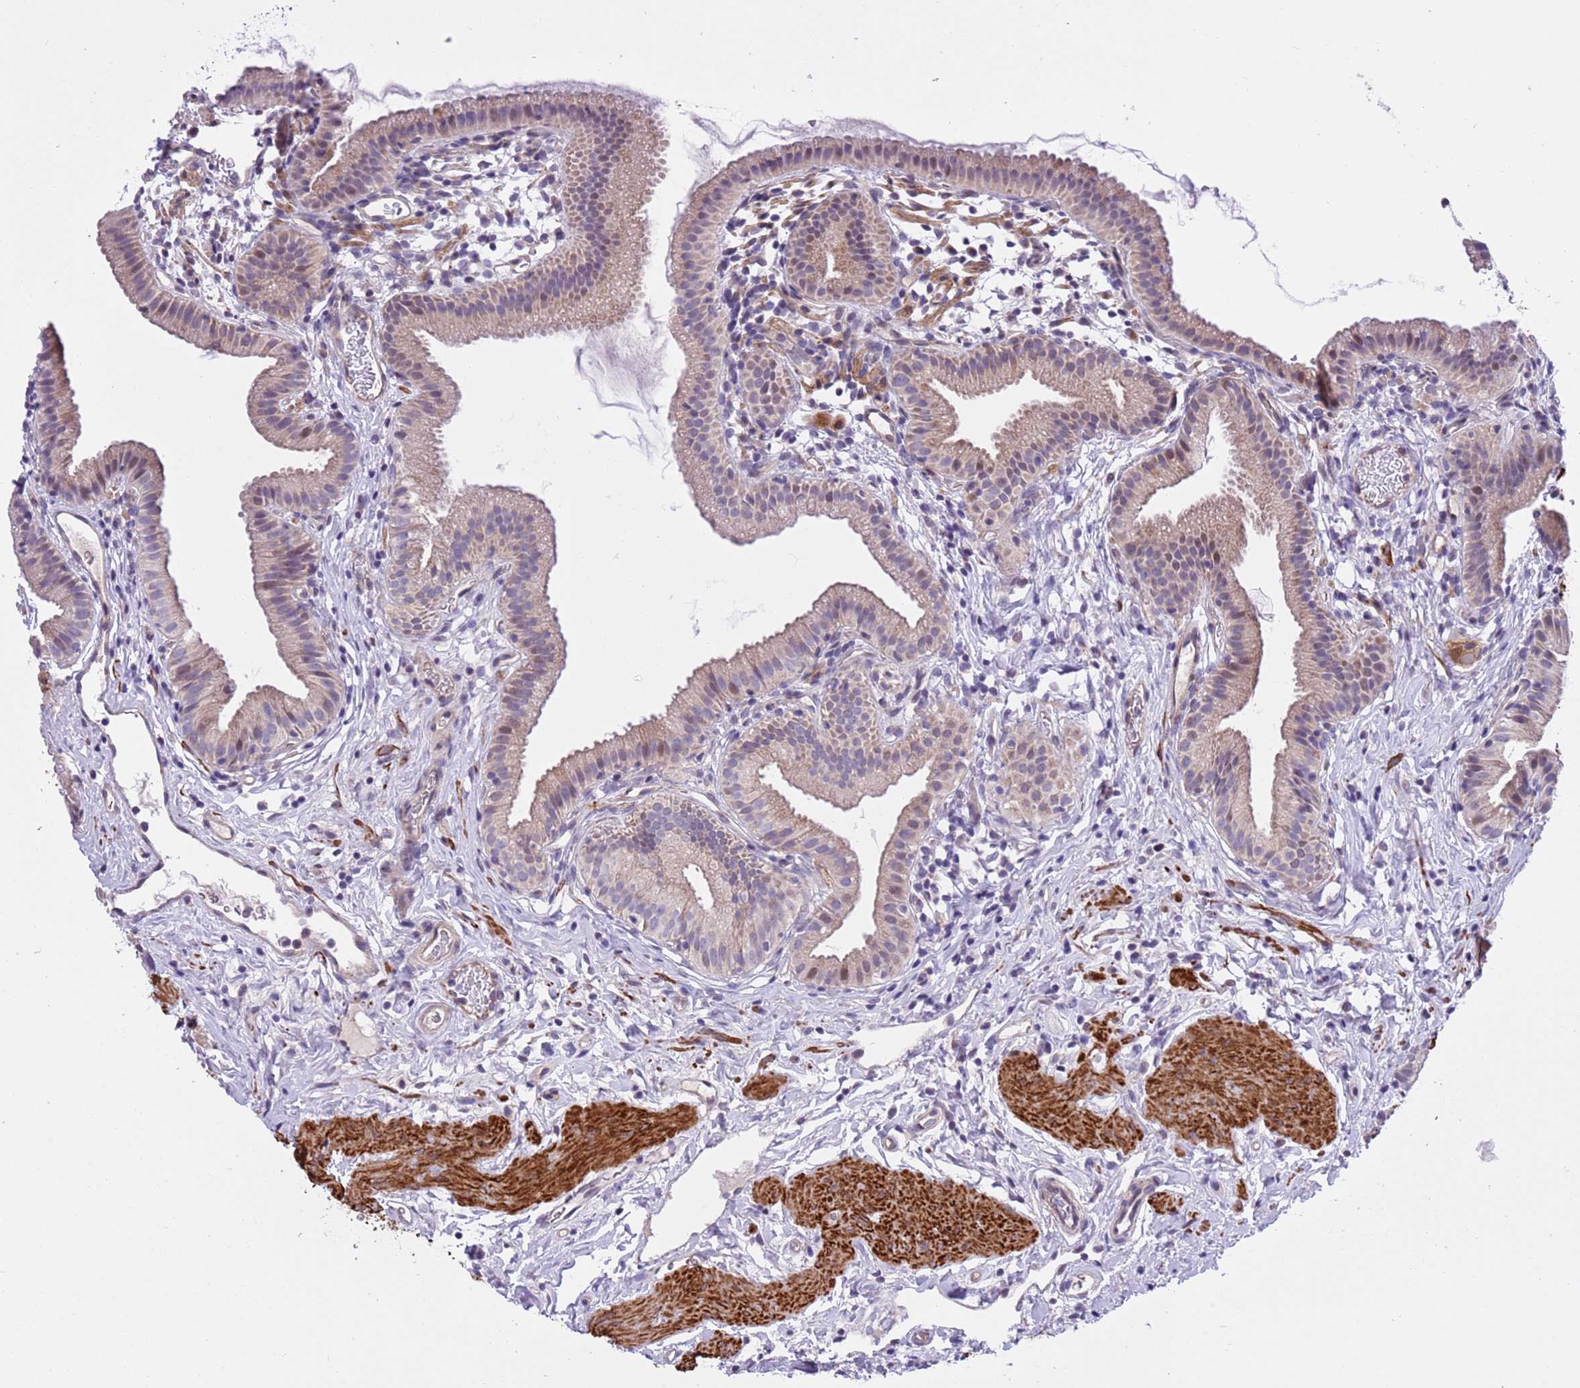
{"staining": {"intensity": "weak", "quantity": "25%-75%", "location": "cytoplasmic/membranous,nuclear"}, "tissue": "gallbladder", "cell_type": "Glandular cells", "image_type": "normal", "snomed": [{"axis": "morphology", "description": "Normal tissue, NOS"}, {"axis": "topography", "description": "Gallbladder"}], "caption": "Immunohistochemistry (IHC) histopathology image of unremarkable gallbladder: gallbladder stained using IHC shows low levels of weak protein expression localized specifically in the cytoplasmic/membranous,nuclear of glandular cells, appearing as a cytoplasmic/membranous,nuclear brown color.", "gene": "NET1", "patient": {"sex": "female", "age": 46}}